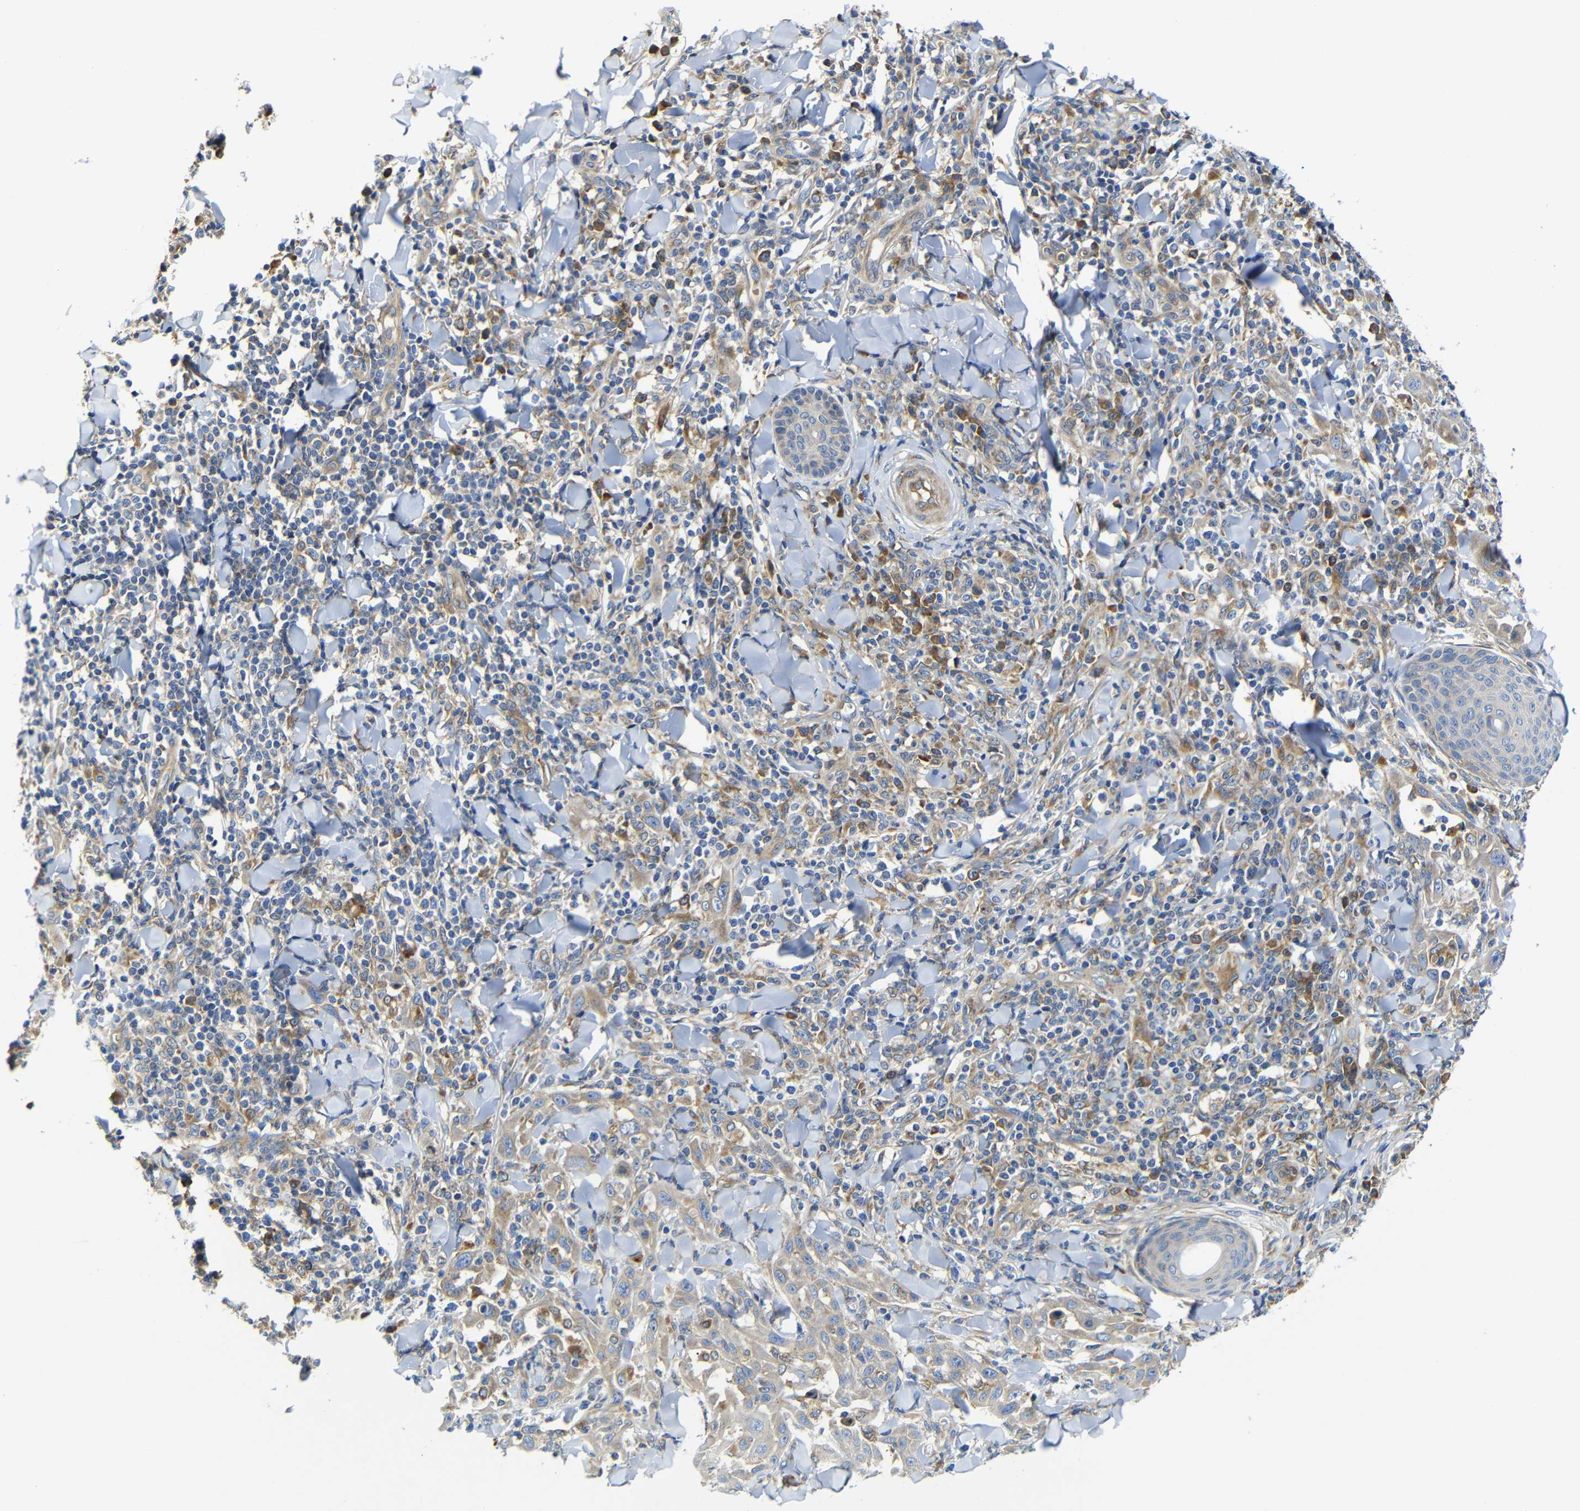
{"staining": {"intensity": "weak", "quantity": ">75%", "location": "cytoplasmic/membranous"}, "tissue": "skin cancer", "cell_type": "Tumor cells", "image_type": "cancer", "snomed": [{"axis": "morphology", "description": "Squamous cell carcinoma, NOS"}, {"axis": "topography", "description": "Skin"}], "caption": "Skin cancer (squamous cell carcinoma) stained with DAB immunohistochemistry displays low levels of weak cytoplasmic/membranous expression in approximately >75% of tumor cells. (Brightfield microscopy of DAB IHC at high magnification).", "gene": "CLCC1", "patient": {"sex": "male", "age": 24}}